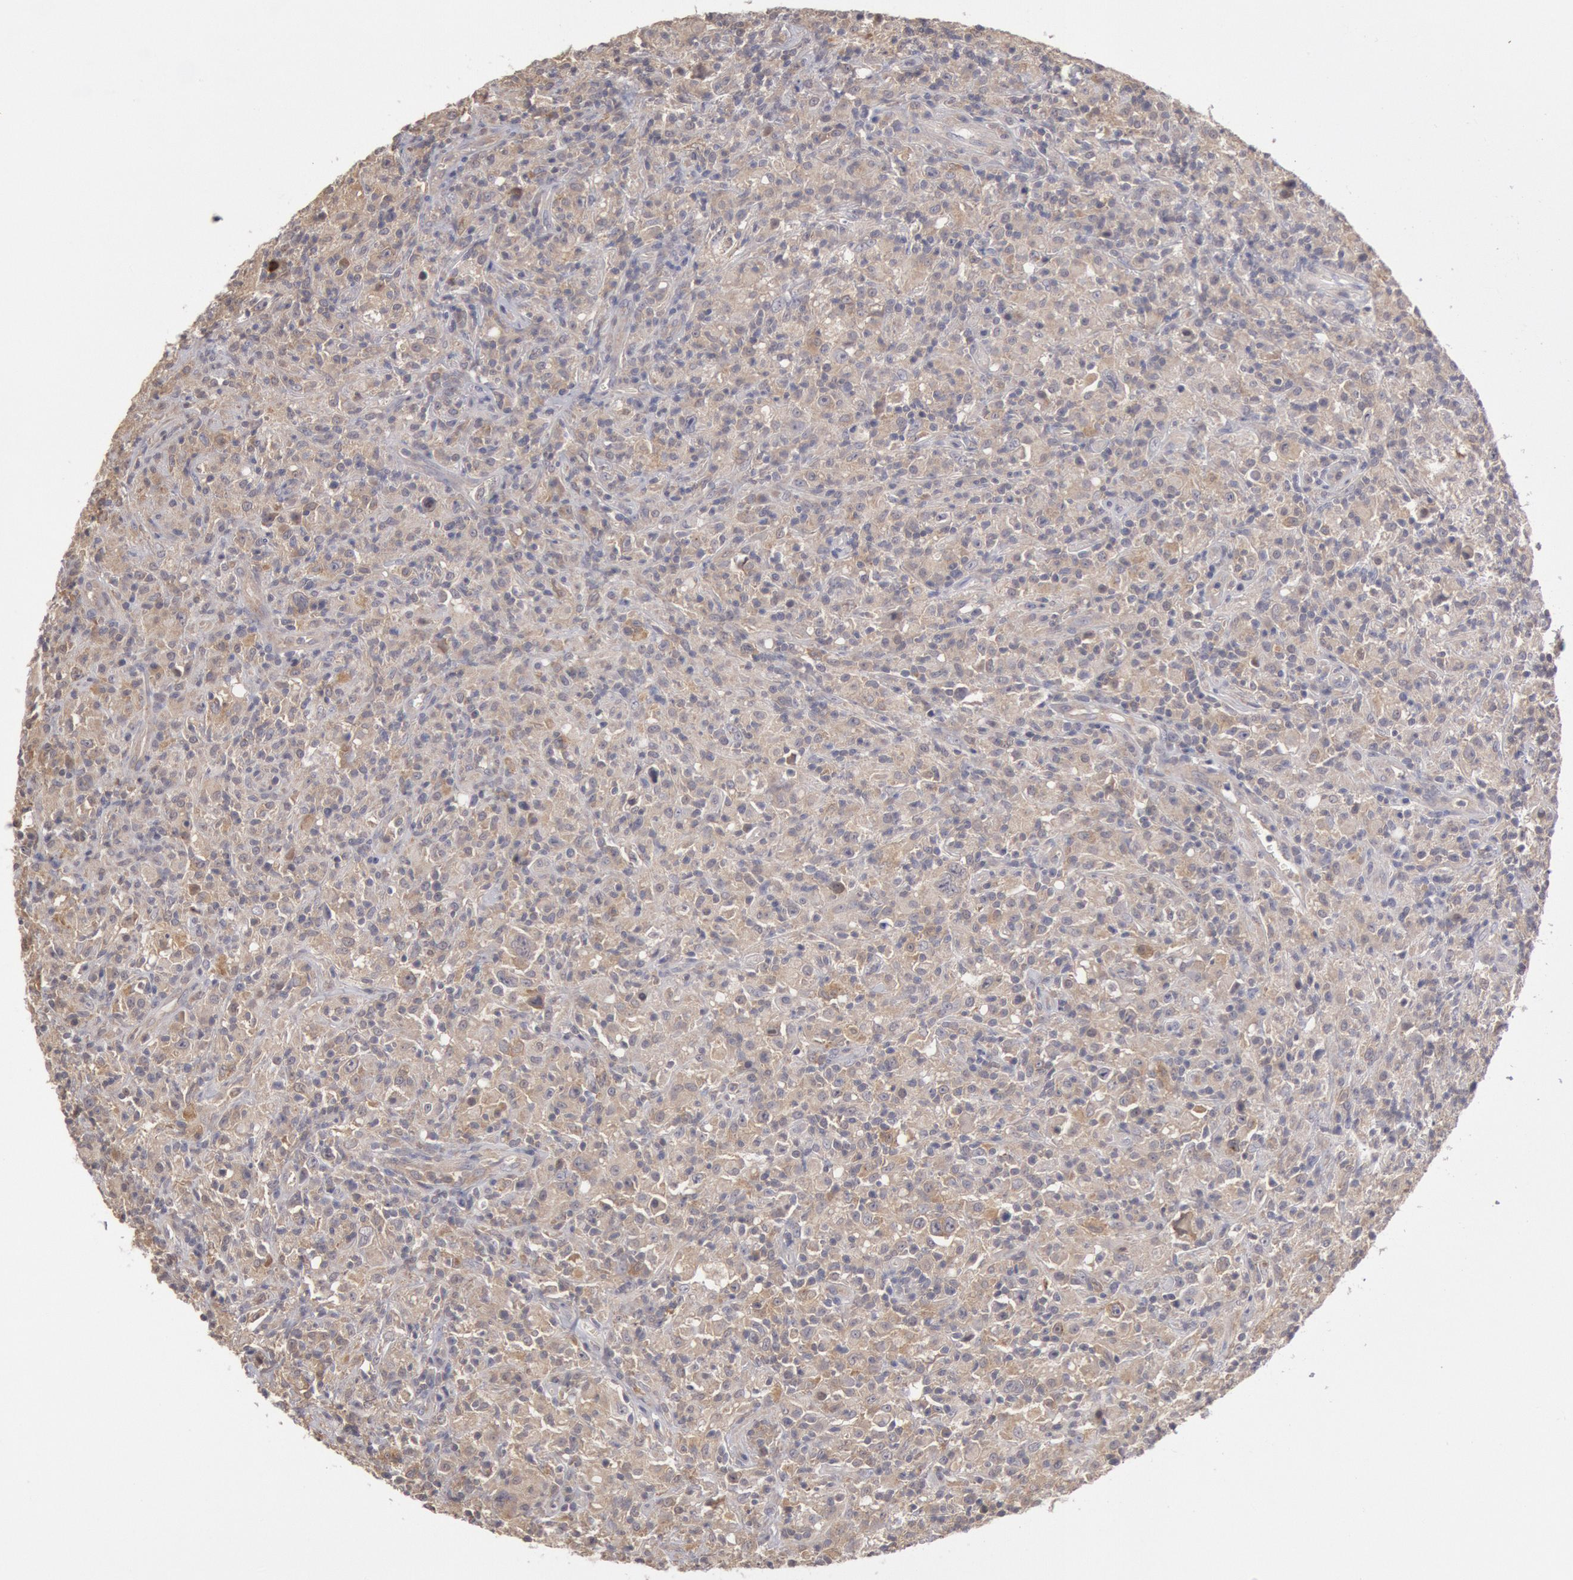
{"staining": {"intensity": "weak", "quantity": "25%-75%", "location": "cytoplasmic/membranous"}, "tissue": "lymphoma", "cell_type": "Tumor cells", "image_type": "cancer", "snomed": [{"axis": "morphology", "description": "Hodgkin's disease, NOS"}, {"axis": "topography", "description": "Lymph node"}], "caption": "Tumor cells reveal weak cytoplasmic/membranous expression in about 25%-75% of cells in Hodgkin's disease. The protein of interest is shown in brown color, while the nuclei are stained blue.", "gene": "PLA2G6", "patient": {"sex": "male", "age": 46}}